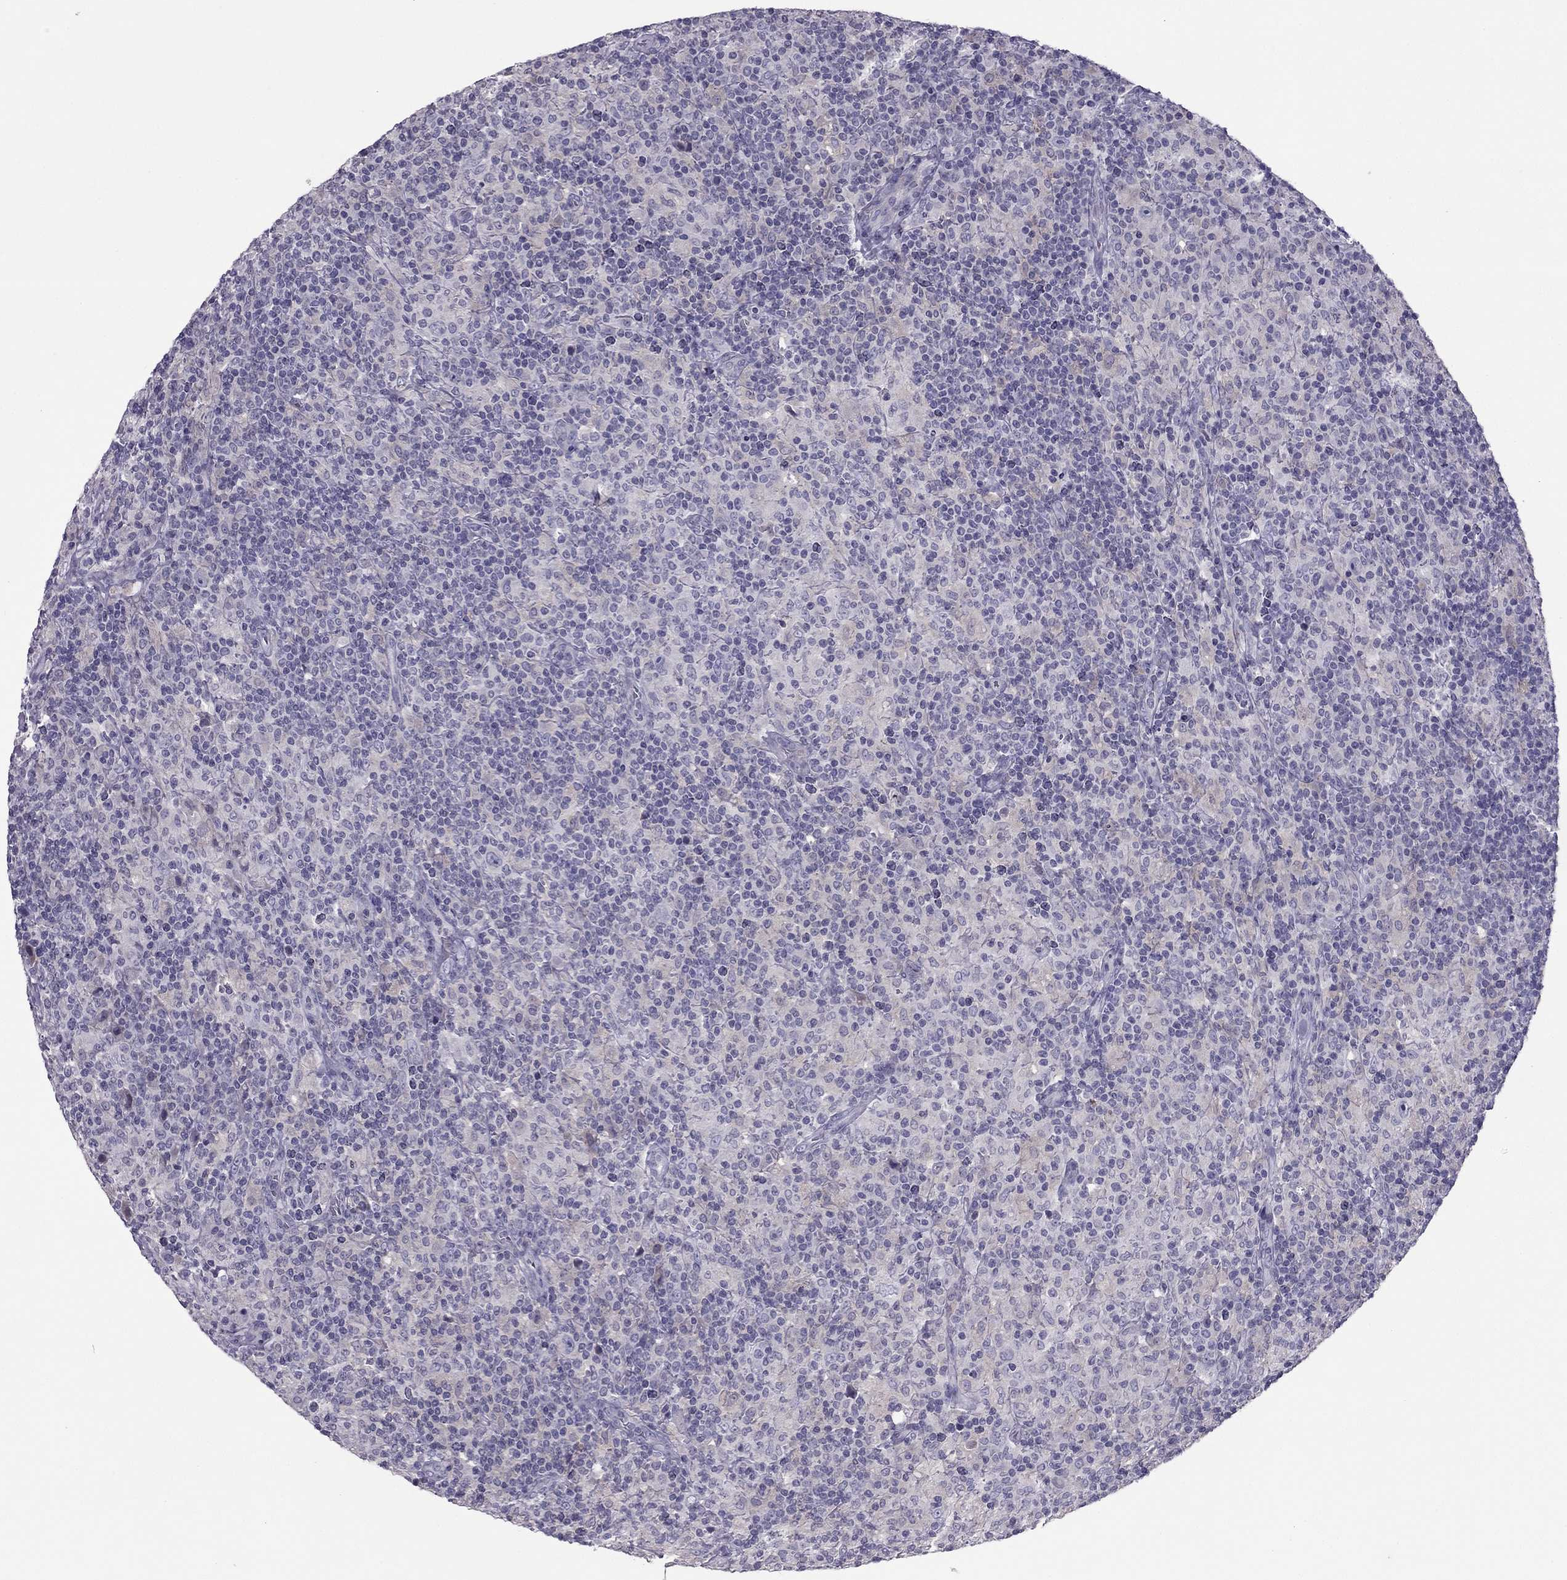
{"staining": {"intensity": "negative", "quantity": "none", "location": "none"}, "tissue": "lymphoma", "cell_type": "Tumor cells", "image_type": "cancer", "snomed": [{"axis": "morphology", "description": "Hodgkin's disease, NOS"}, {"axis": "topography", "description": "Lymph node"}], "caption": "High magnification brightfield microscopy of Hodgkin's disease stained with DAB (brown) and counterstained with hematoxylin (blue): tumor cells show no significant expression.", "gene": "RGS8", "patient": {"sex": "male", "age": 70}}